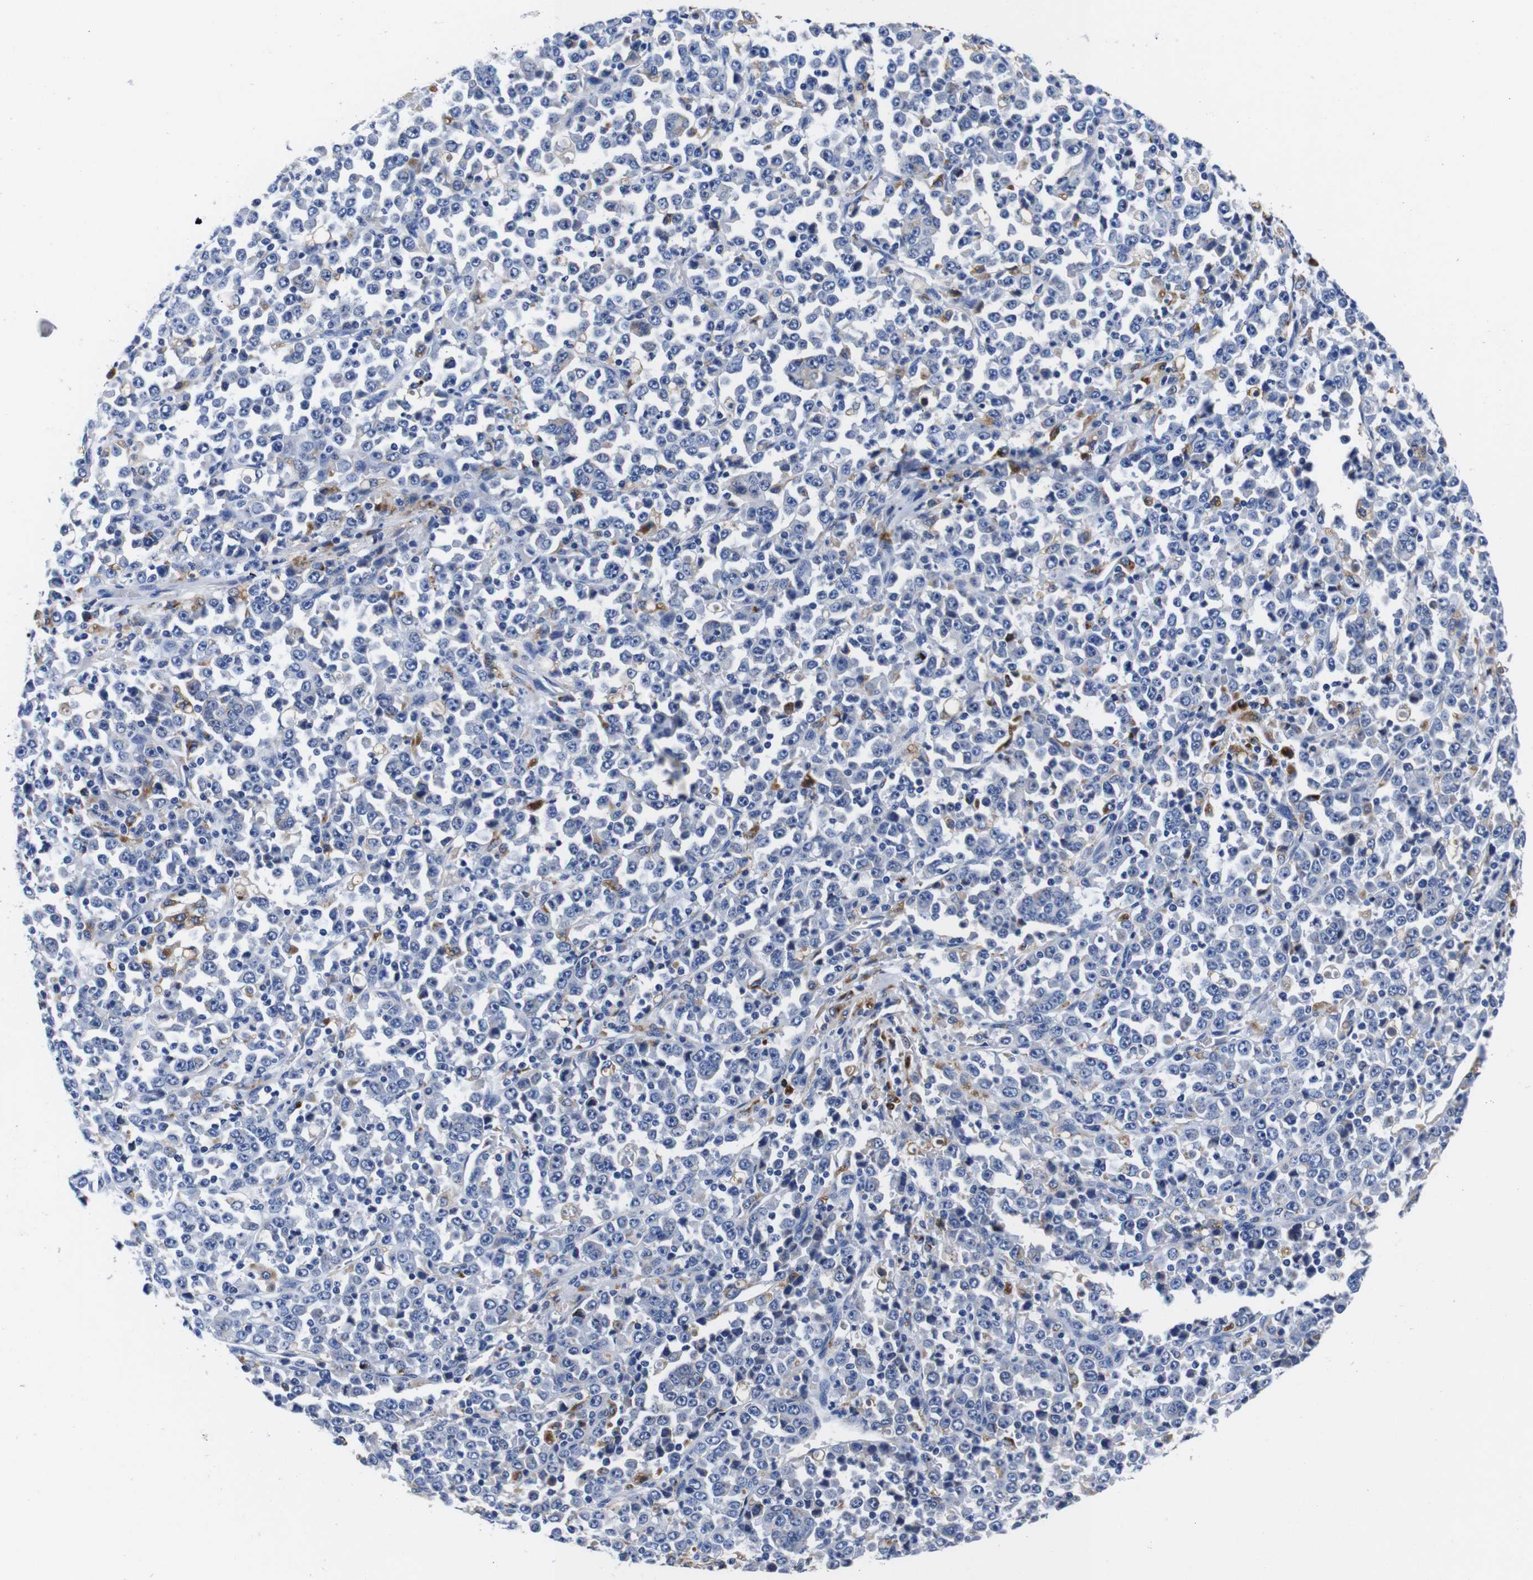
{"staining": {"intensity": "negative", "quantity": "none", "location": "none"}, "tissue": "stomach cancer", "cell_type": "Tumor cells", "image_type": "cancer", "snomed": [{"axis": "morphology", "description": "Normal tissue, NOS"}, {"axis": "morphology", "description": "Adenocarcinoma, NOS"}, {"axis": "topography", "description": "Stomach, upper"}, {"axis": "topography", "description": "Stomach"}], "caption": "The immunohistochemistry histopathology image has no significant expression in tumor cells of stomach adenocarcinoma tissue. The staining is performed using DAB (3,3'-diaminobenzidine) brown chromogen with nuclei counter-stained in using hematoxylin.", "gene": "HLA-DMB", "patient": {"sex": "male", "age": 59}}